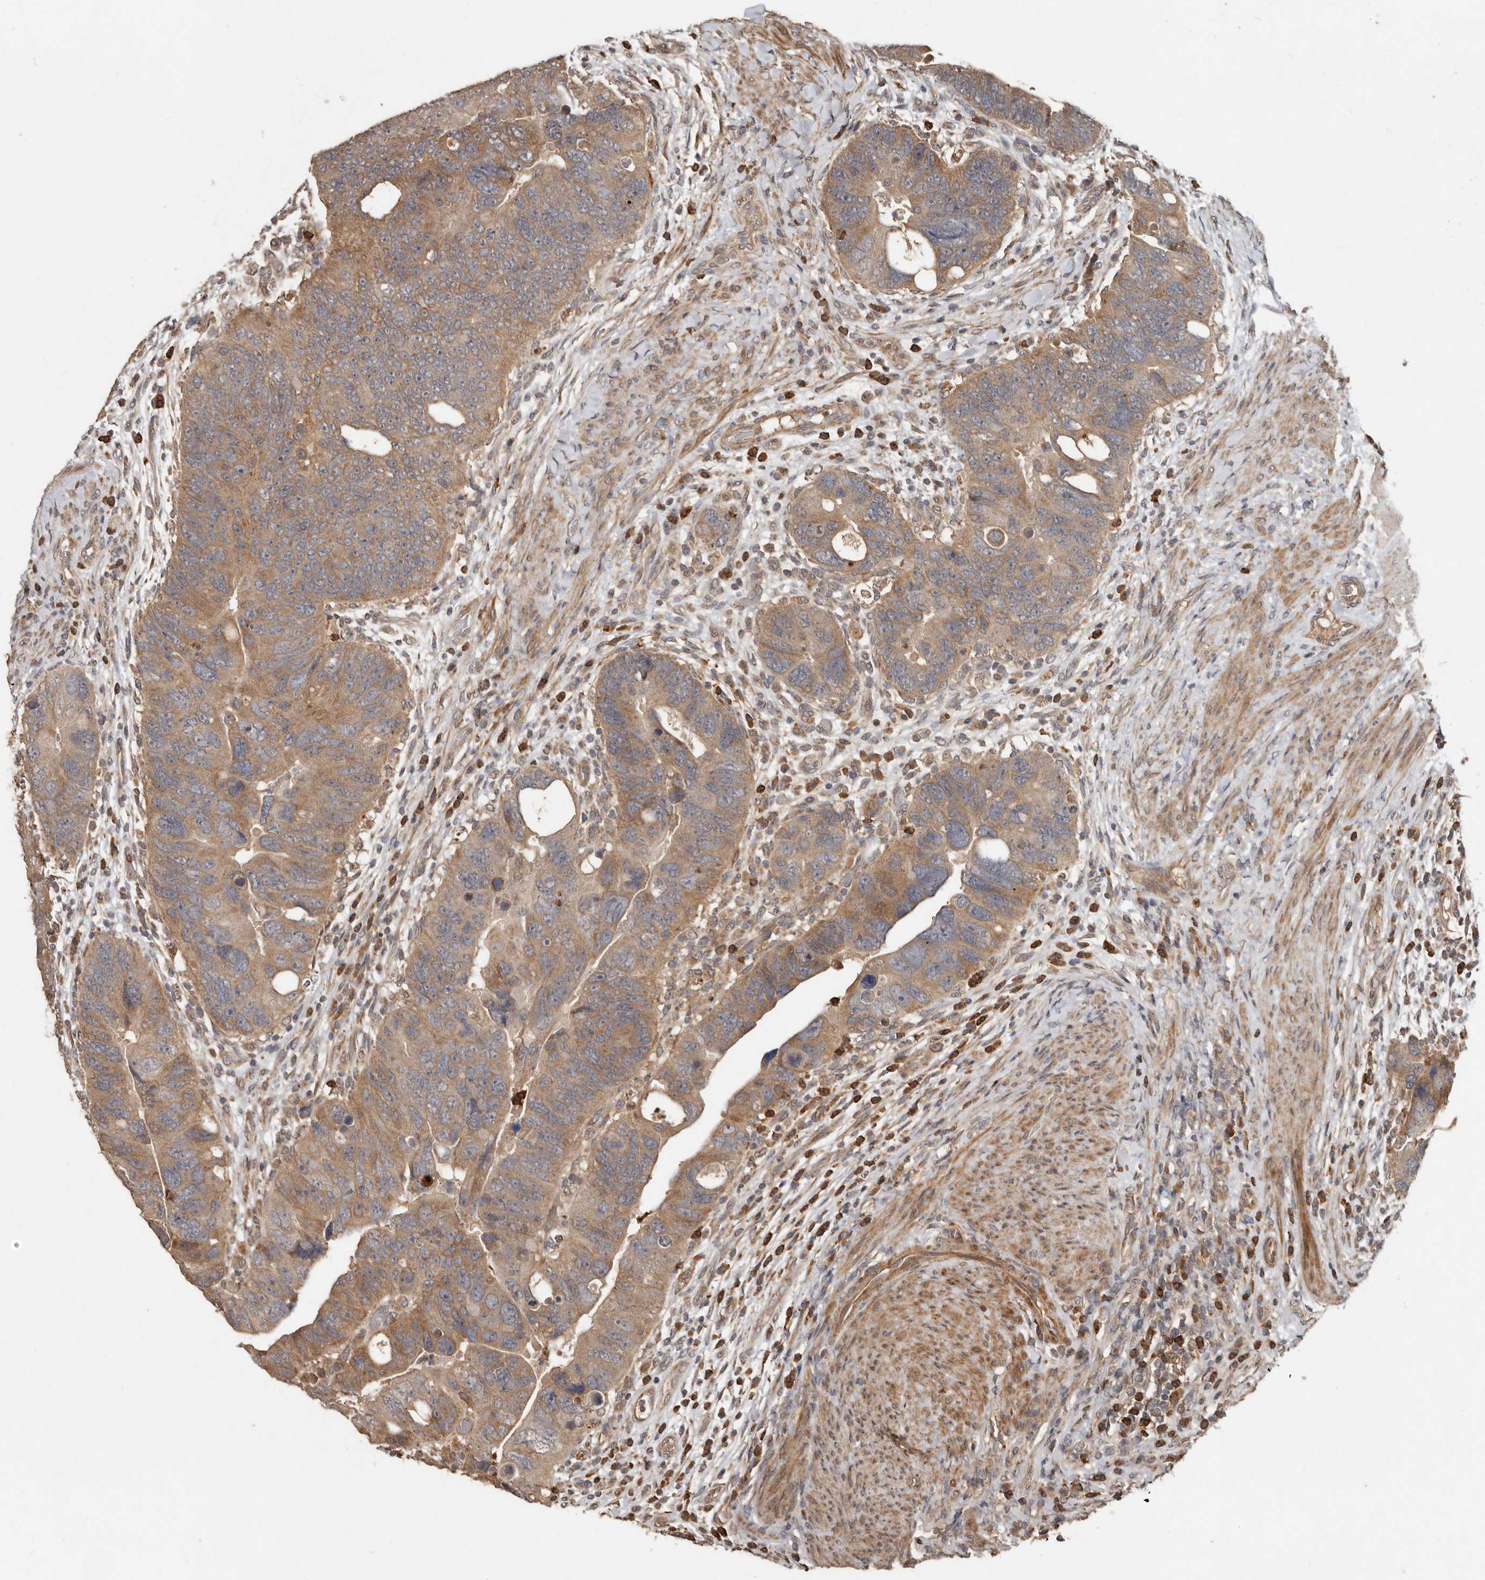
{"staining": {"intensity": "moderate", "quantity": ">75%", "location": "cytoplasmic/membranous"}, "tissue": "colorectal cancer", "cell_type": "Tumor cells", "image_type": "cancer", "snomed": [{"axis": "morphology", "description": "Adenocarcinoma, NOS"}, {"axis": "topography", "description": "Rectum"}], "caption": "Colorectal cancer stained with a protein marker demonstrates moderate staining in tumor cells.", "gene": "KIF26B", "patient": {"sex": "male", "age": 59}}